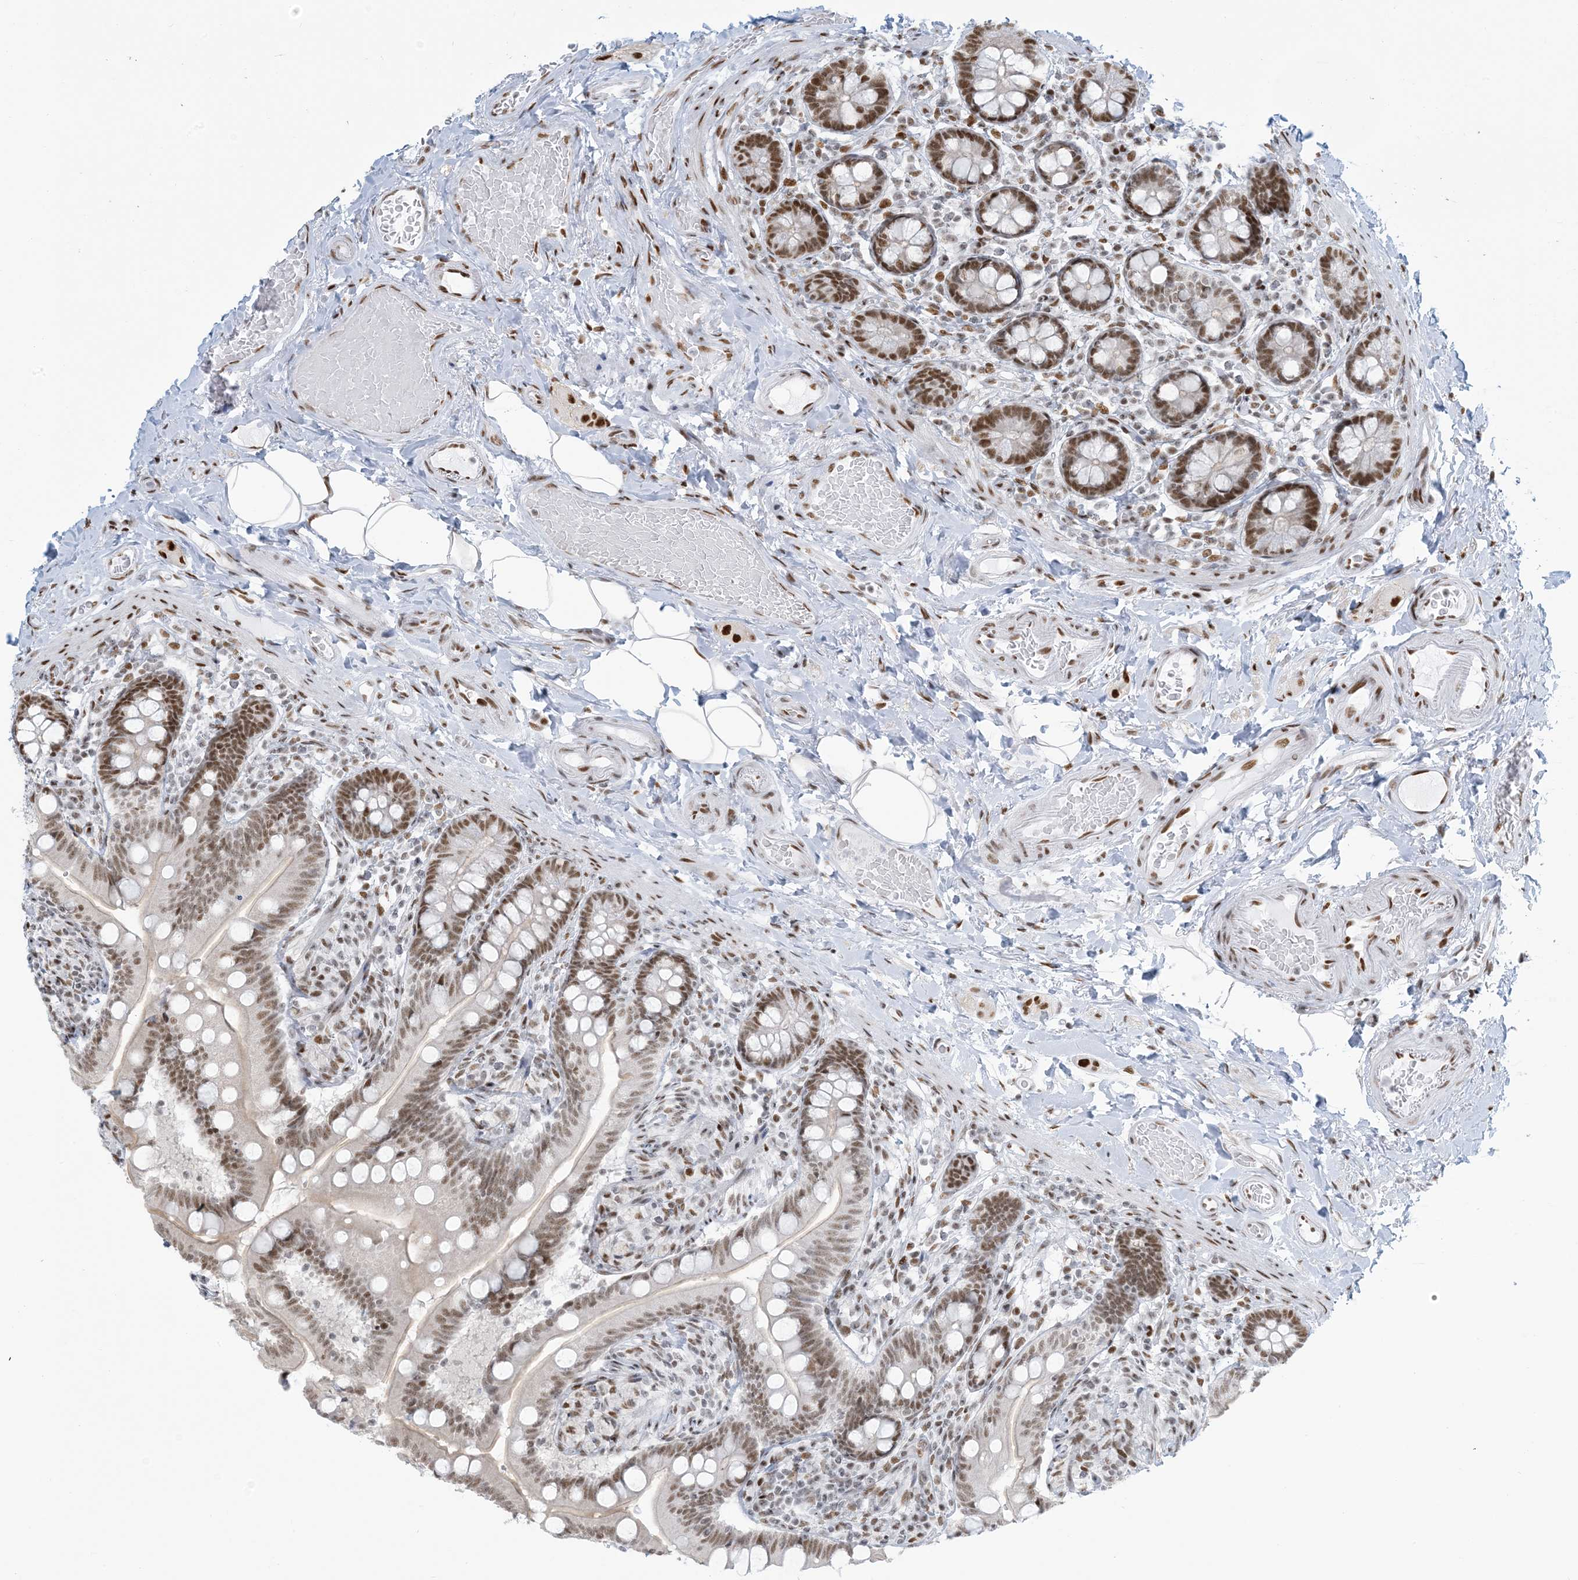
{"staining": {"intensity": "moderate", "quantity": ">75%", "location": "nuclear"}, "tissue": "small intestine", "cell_type": "Glandular cells", "image_type": "normal", "snomed": [{"axis": "morphology", "description": "Normal tissue, NOS"}, {"axis": "topography", "description": "Small intestine"}], "caption": "Protein staining of unremarkable small intestine exhibits moderate nuclear staining in approximately >75% of glandular cells. The staining was performed using DAB (3,3'-diaminobenzidine), with brown indicating positive protein expression. Nuclei are stained blue with hematoxylin.", "gene": "STAG1", "patient": {"sex": "female", "age": 64}}